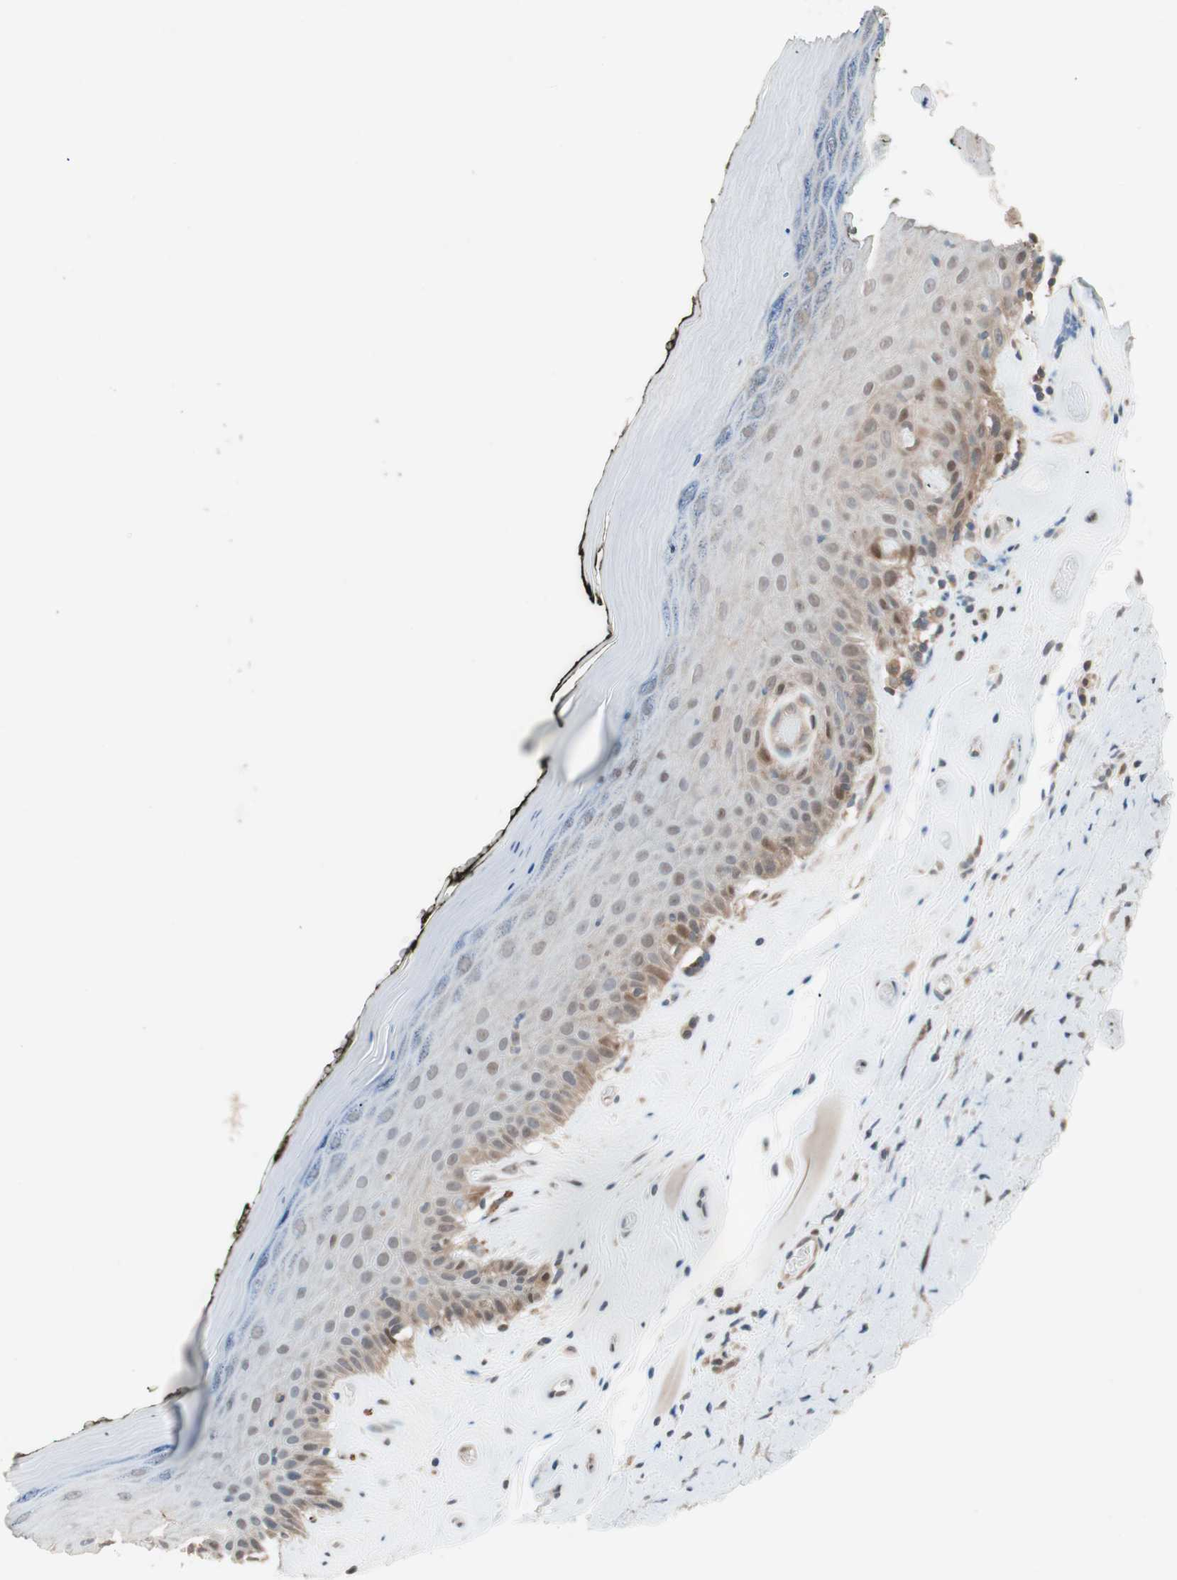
{"staining": {"intensity": "weak", "quantity": "<25%", "location": "cytoplasmic/membranous,nuclear"}, "tissue": "skin", "cell_type": "Epidermal cells", "image_type": "normal", "snomed": [{"axis": "morphology", "description": "Normal tissue, NOS"}, {"axis": "morphology", "description": "Inflammation, NOS"}, {"axis": "topography", "description": "Vulva"}], "caption": "Immunohistochemistry (IHC) micrograph of unremarkable human skin stained for a protein (brown), which displays no expression in epidermal cells.", "gene": "GALT", "patient": {"sex": "female", "age": 84}}